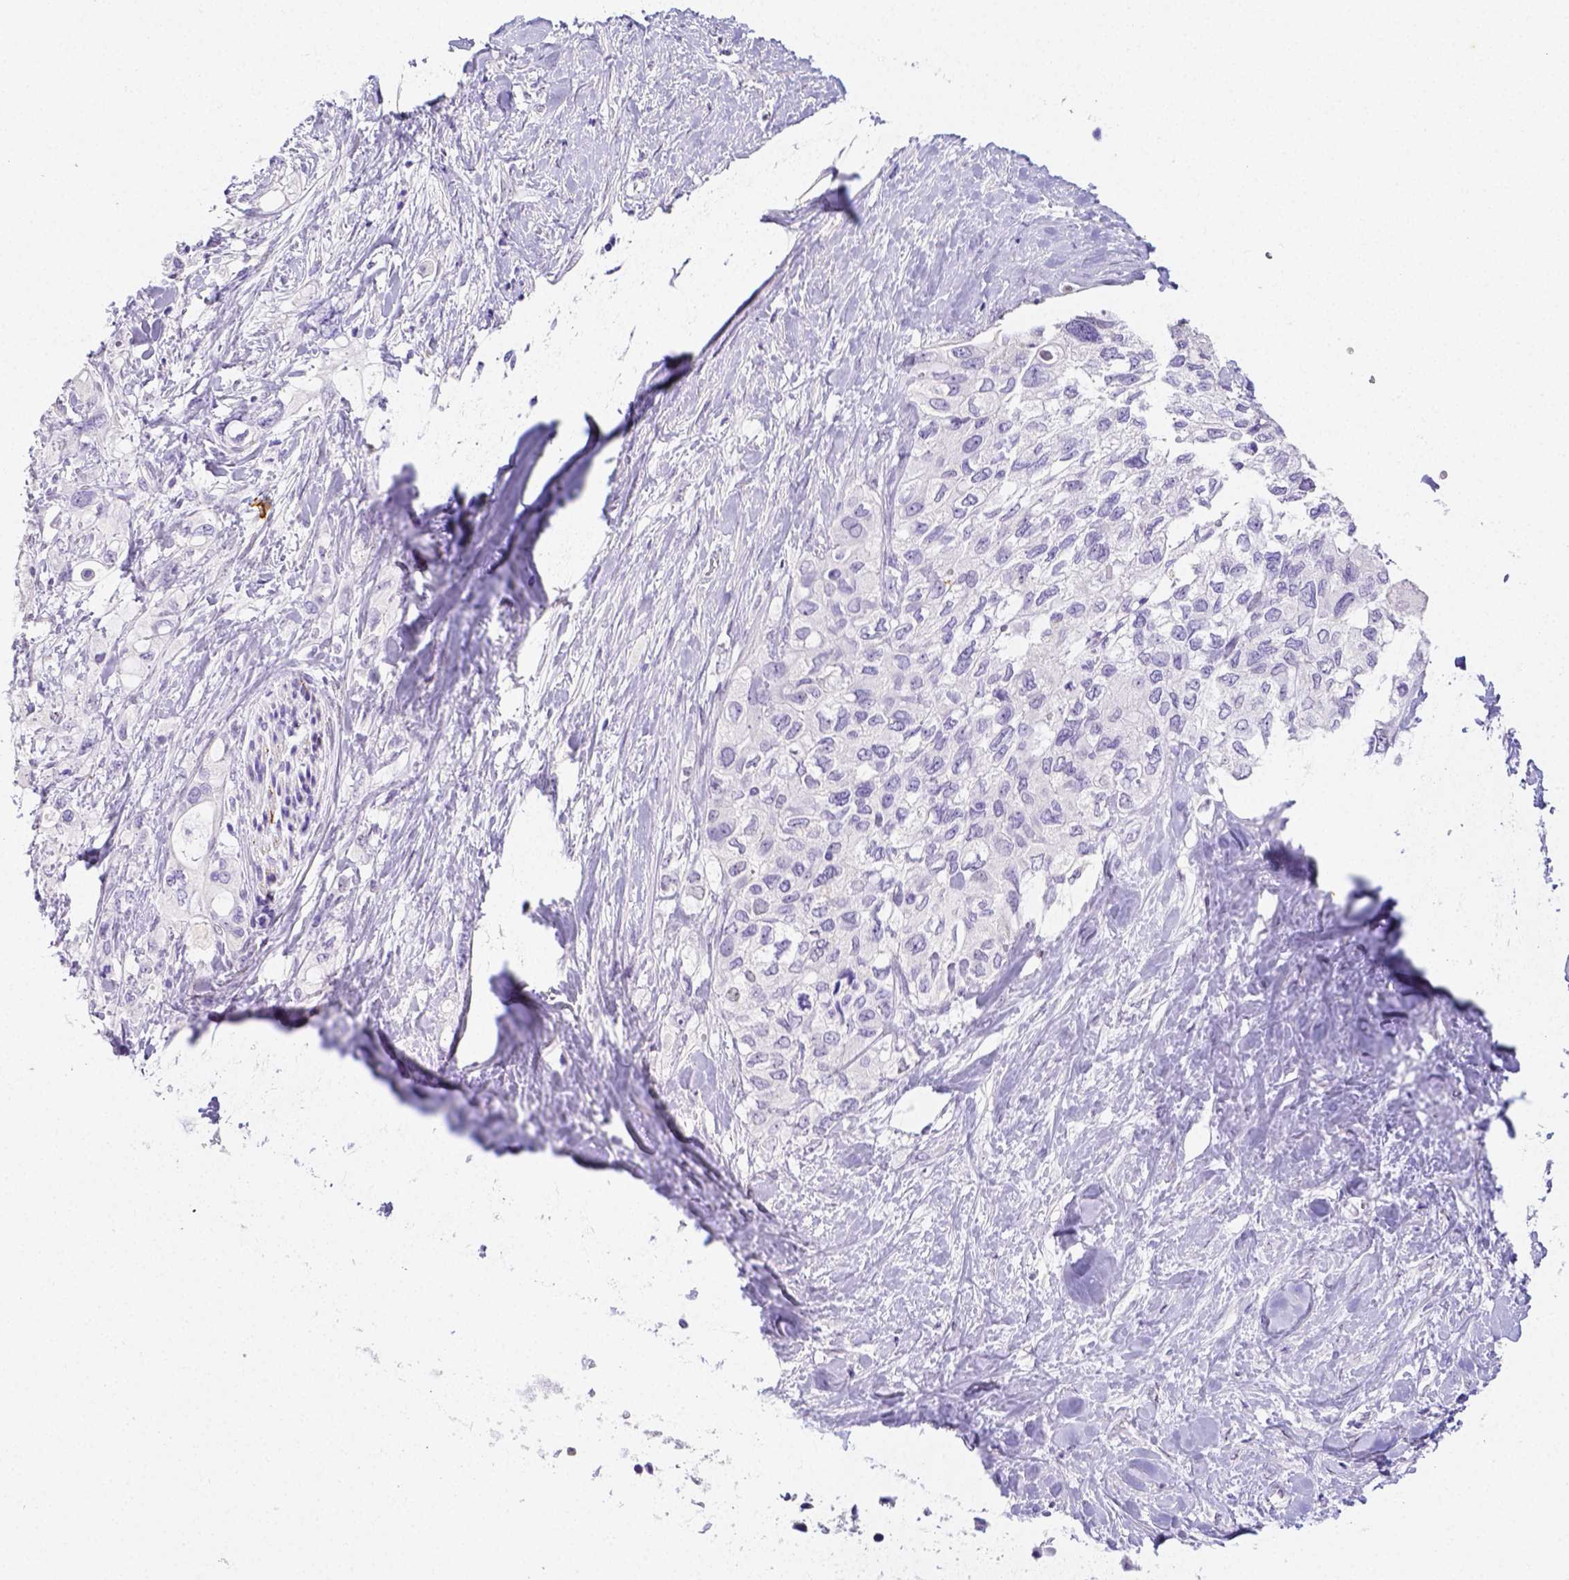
{"staining": {"intensity": "negative", "quantity": "none", "location": "none"}, "tissue": "pancreatic cancer", "cell_type": "Tumor cells", "image_type": "cancer", "snomed": [{"axis": "morphology", "description": "Adenocarcinoma, NOS"}, {"axis": "topography", "description": "Pancreas"}], "caption": "The IHC image has no significant positivity in tumor cells of pancreatic cancer (adenocarcinoma) tissue. The staining was performed using DAB (3,3'-diaminobenzidine) to visualize the protein expression in brown, while the nuclei were stained in blue with hematoxylin (Magnification: 20x).", "gene": "ARHGAP36", "patient": {"sex": "female", "age": 56}}